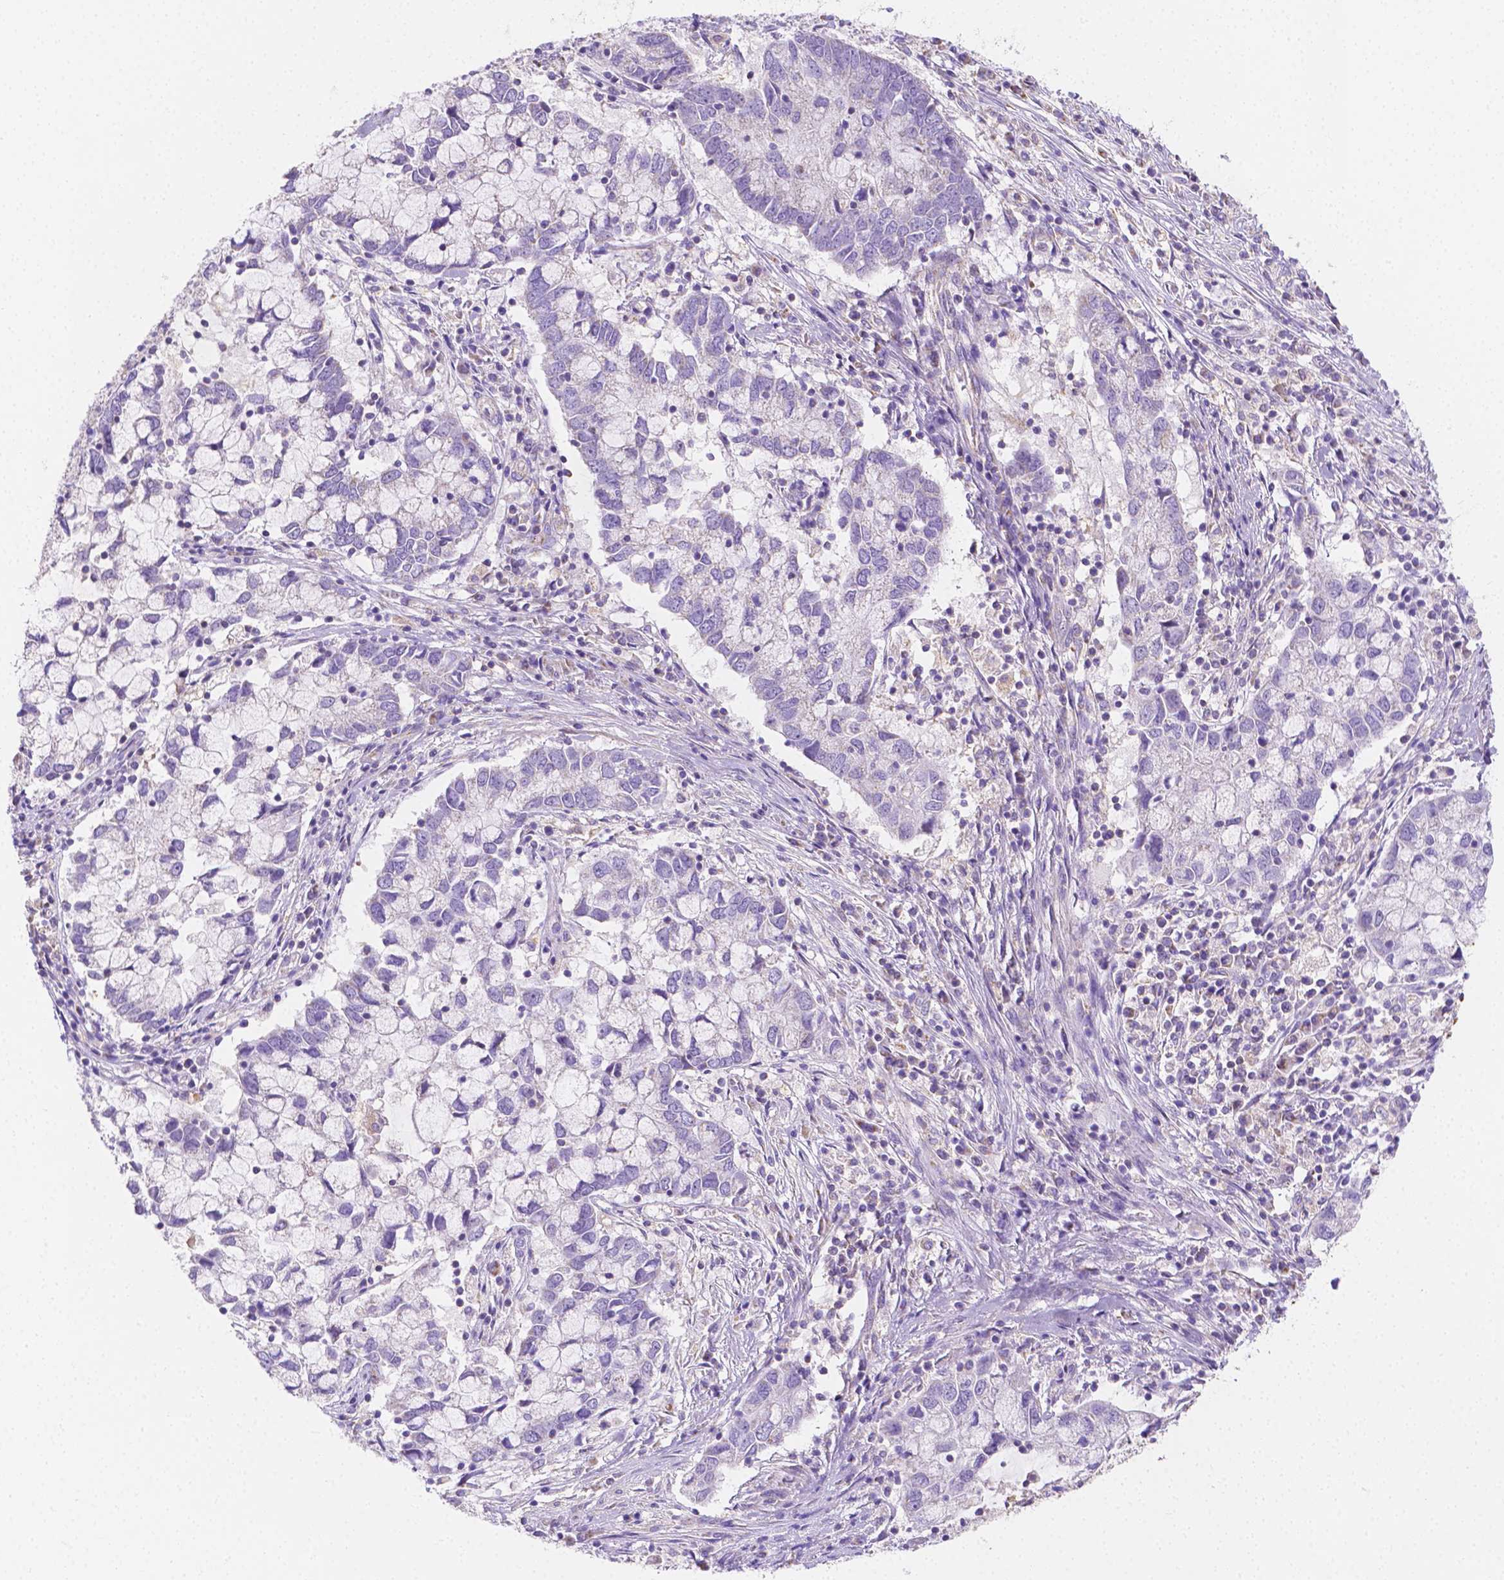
{"staining": {"intensity": "negative", "quantity": "none", "location": "none"}, "tissue": "cervical cancer", "cell_type": "Tumor cells", "image_type": "cancer", "snomed": [{"axis": "morphology", "description": "Adenocarcinoma, NOS"}, {"axis": "topography", "description": "Cervix"}], "caption": "Tumor cells are negative for protein expression in human cervical cancer (adenocarcinoma).", "gene": "SGTB", "patient": {"sex": "female", "age": 40}}